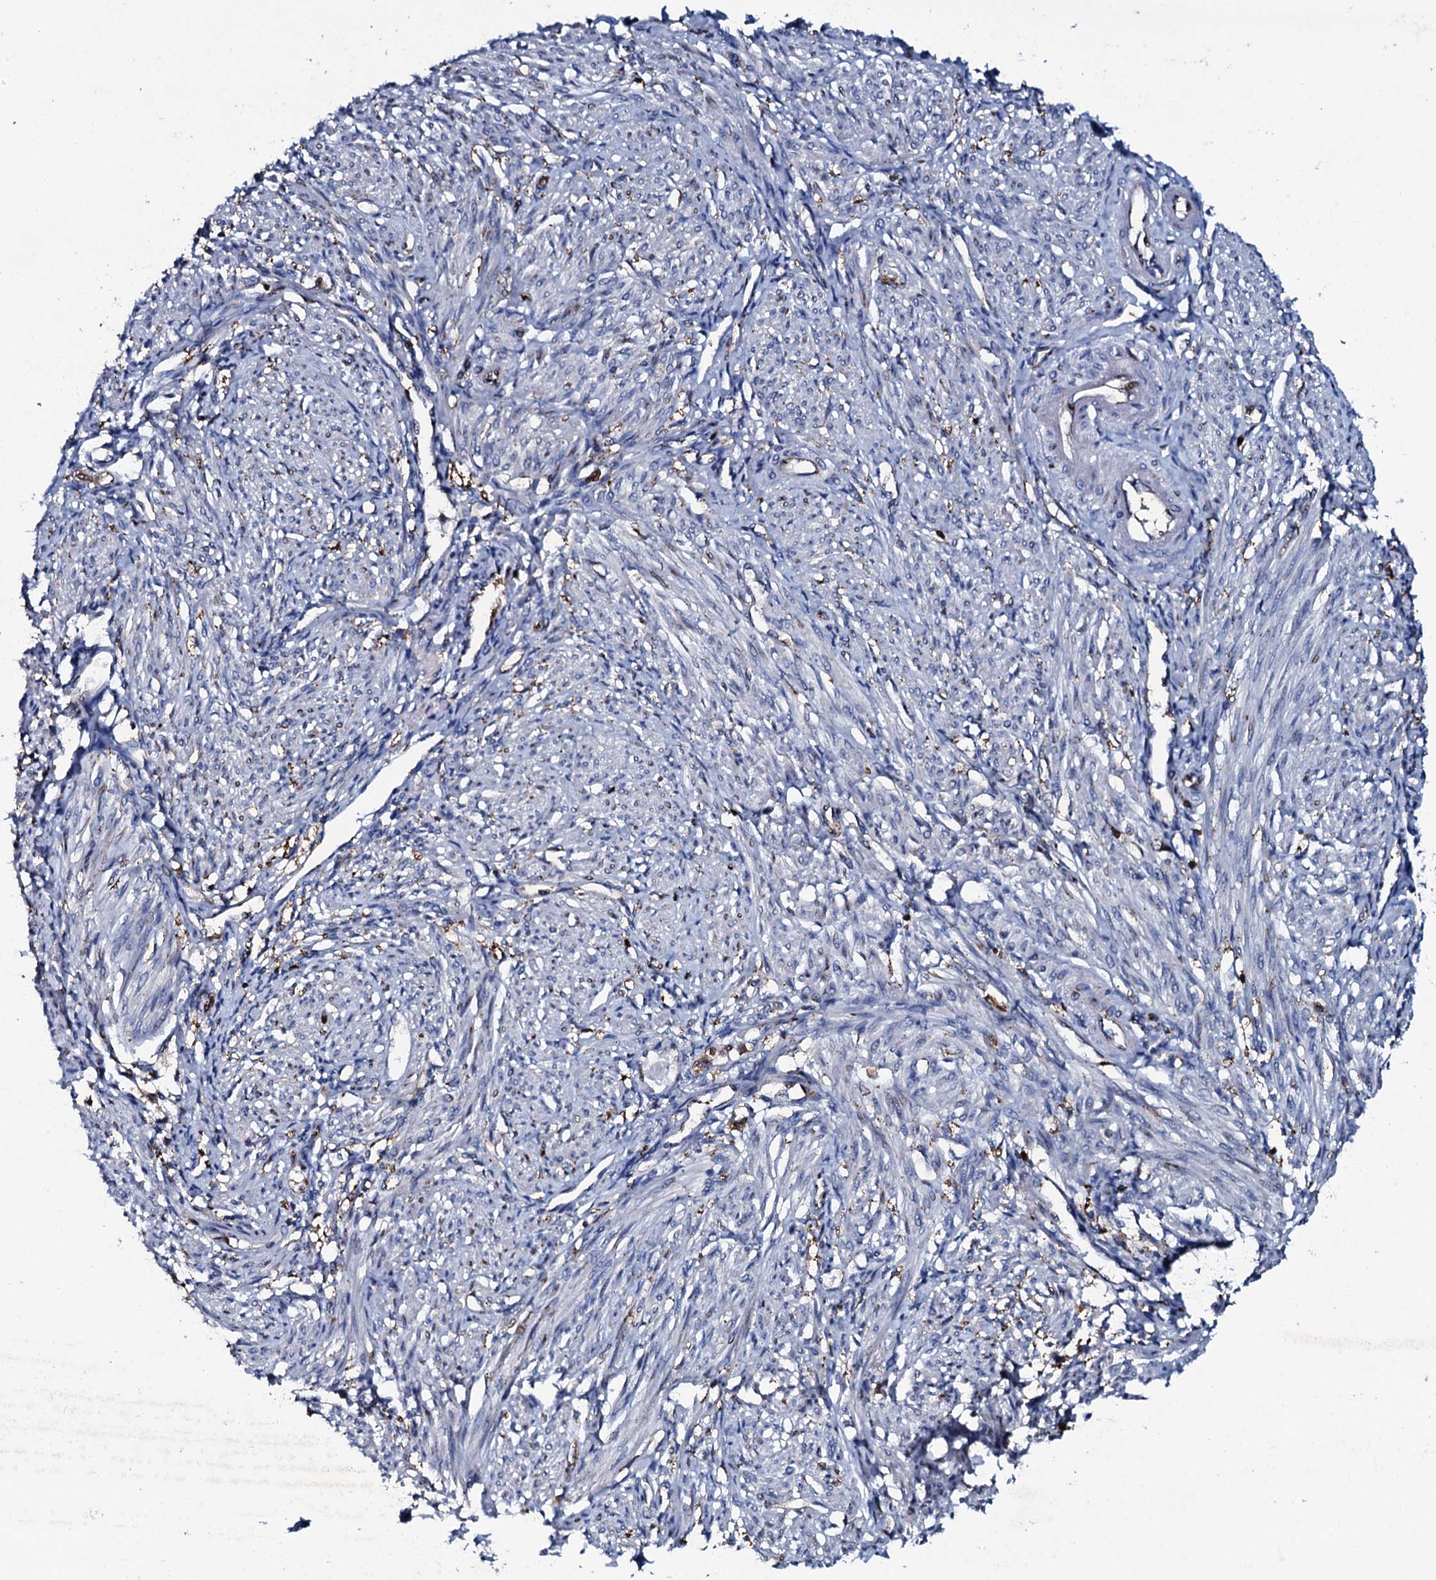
{"staining": {"intensity": "negative", "quantity": "none", "location": "none"}, "tissue": "smooth muscle", "cell_type": "Smooth muscle cells", "image_type": "normal", "snomed": [{"axis": "morphology", "description": "Normal tissue, NOS"}, {"axis": "topography", "description": "Smooth muscle"}], "caption": "There is no significant staining in smooth muscle cells of smooth muscle. The staining was performed using DAB to visualize the protein expression in brown, while the nuclei were stained in blue with hematoxylin (Magnification: 20x).", "gene": "MS4A4E", "patient": {"sex": "female", "age": 39}}